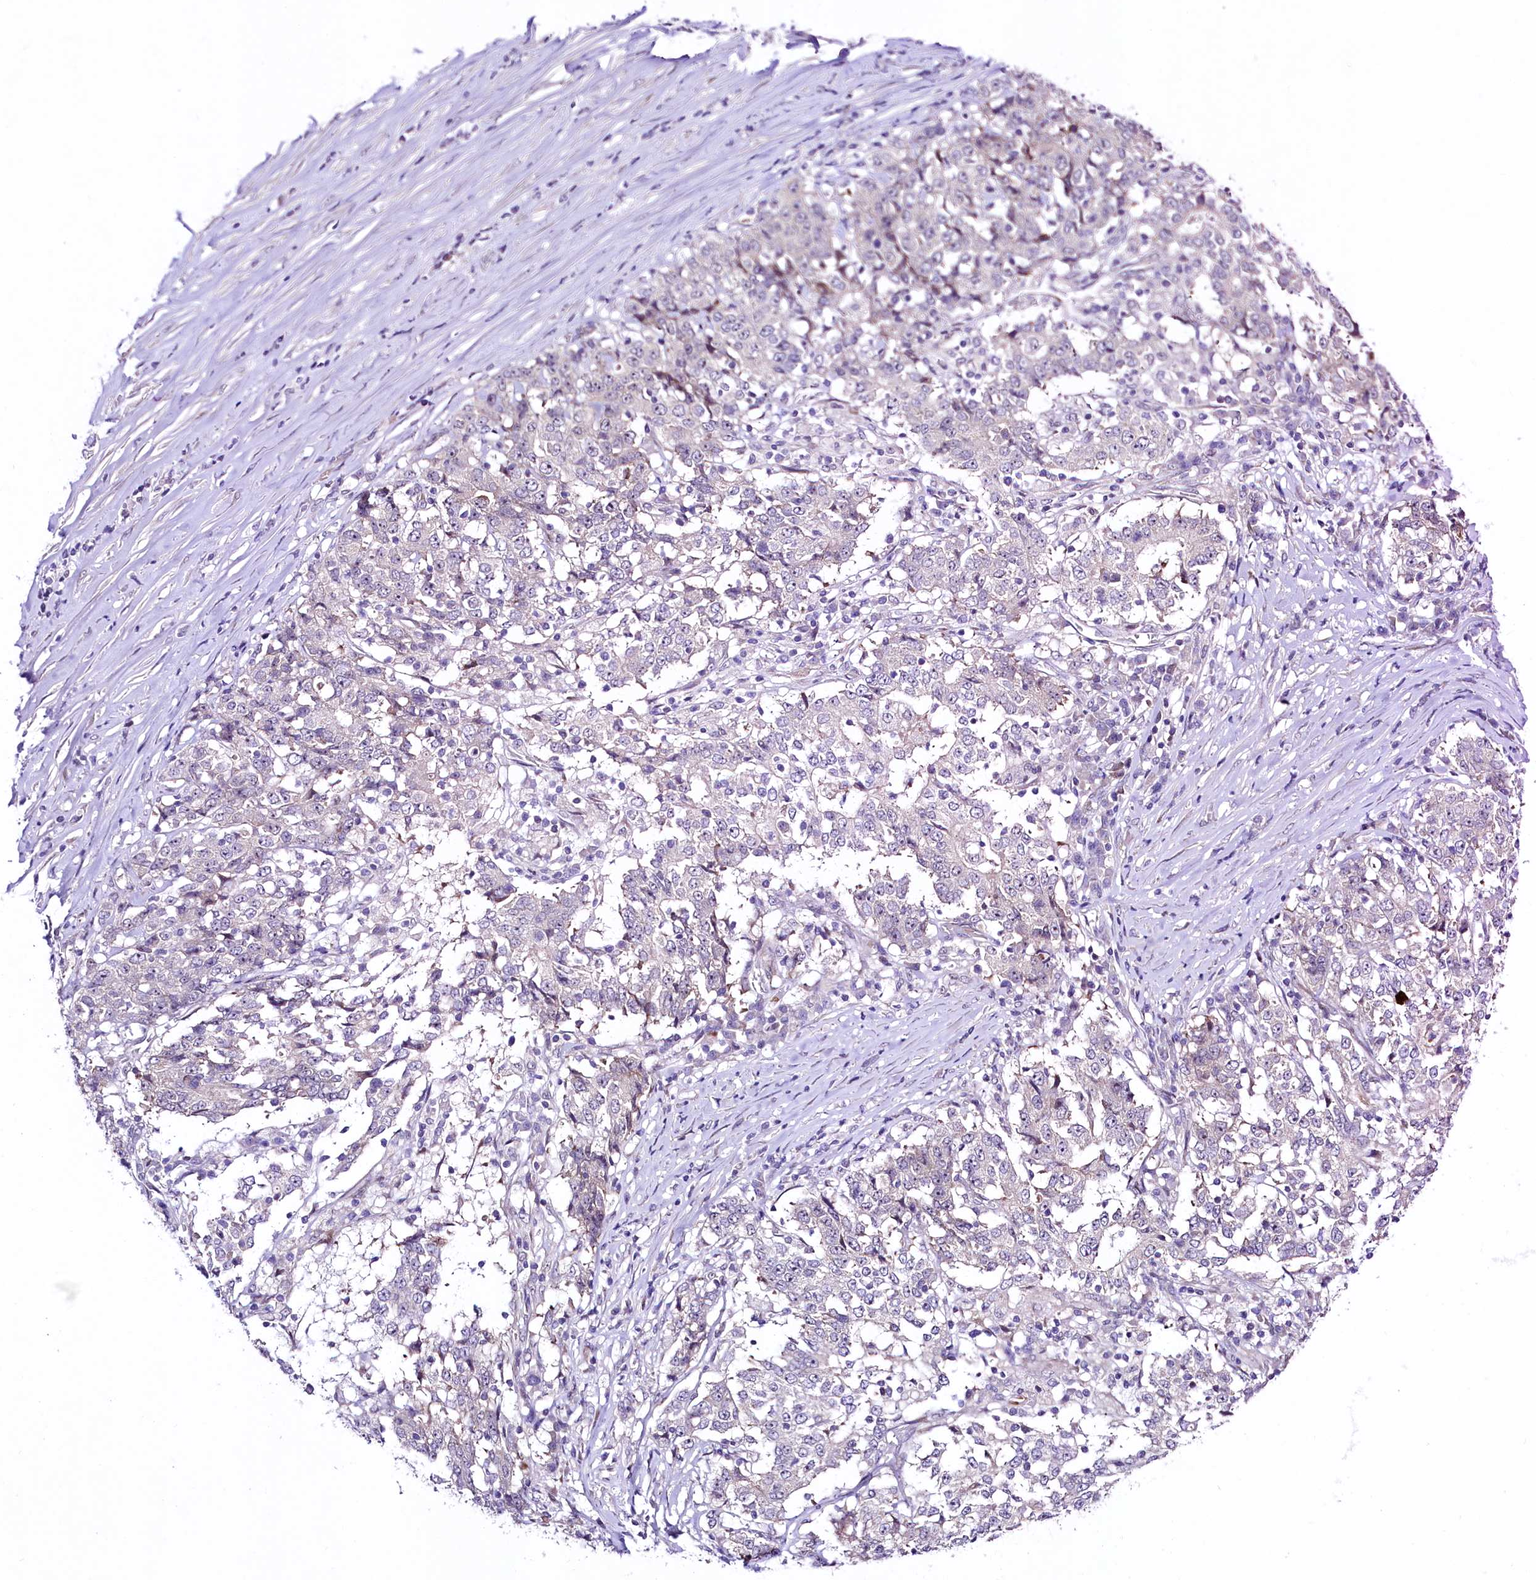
{"staining": {"intensity": "negative", "quantity": "none", "location": "none"}, "tissue": "stomach cancer", "cell_type": "Tumor cells", "image_type": "cancer", "snomed": [{"axis": "morphology", "description": "Adenocarcinoma, NOS"}, {"axis": "topography", "description": "Stomach"}], "caption": "Immunohistochemistry (IHC) of stomach cancer (adenocarcinoma) demonstrates no positivity in tumor cells.", "gene": "LEUTX", "patient": {"sex": "male", "age": 59}}